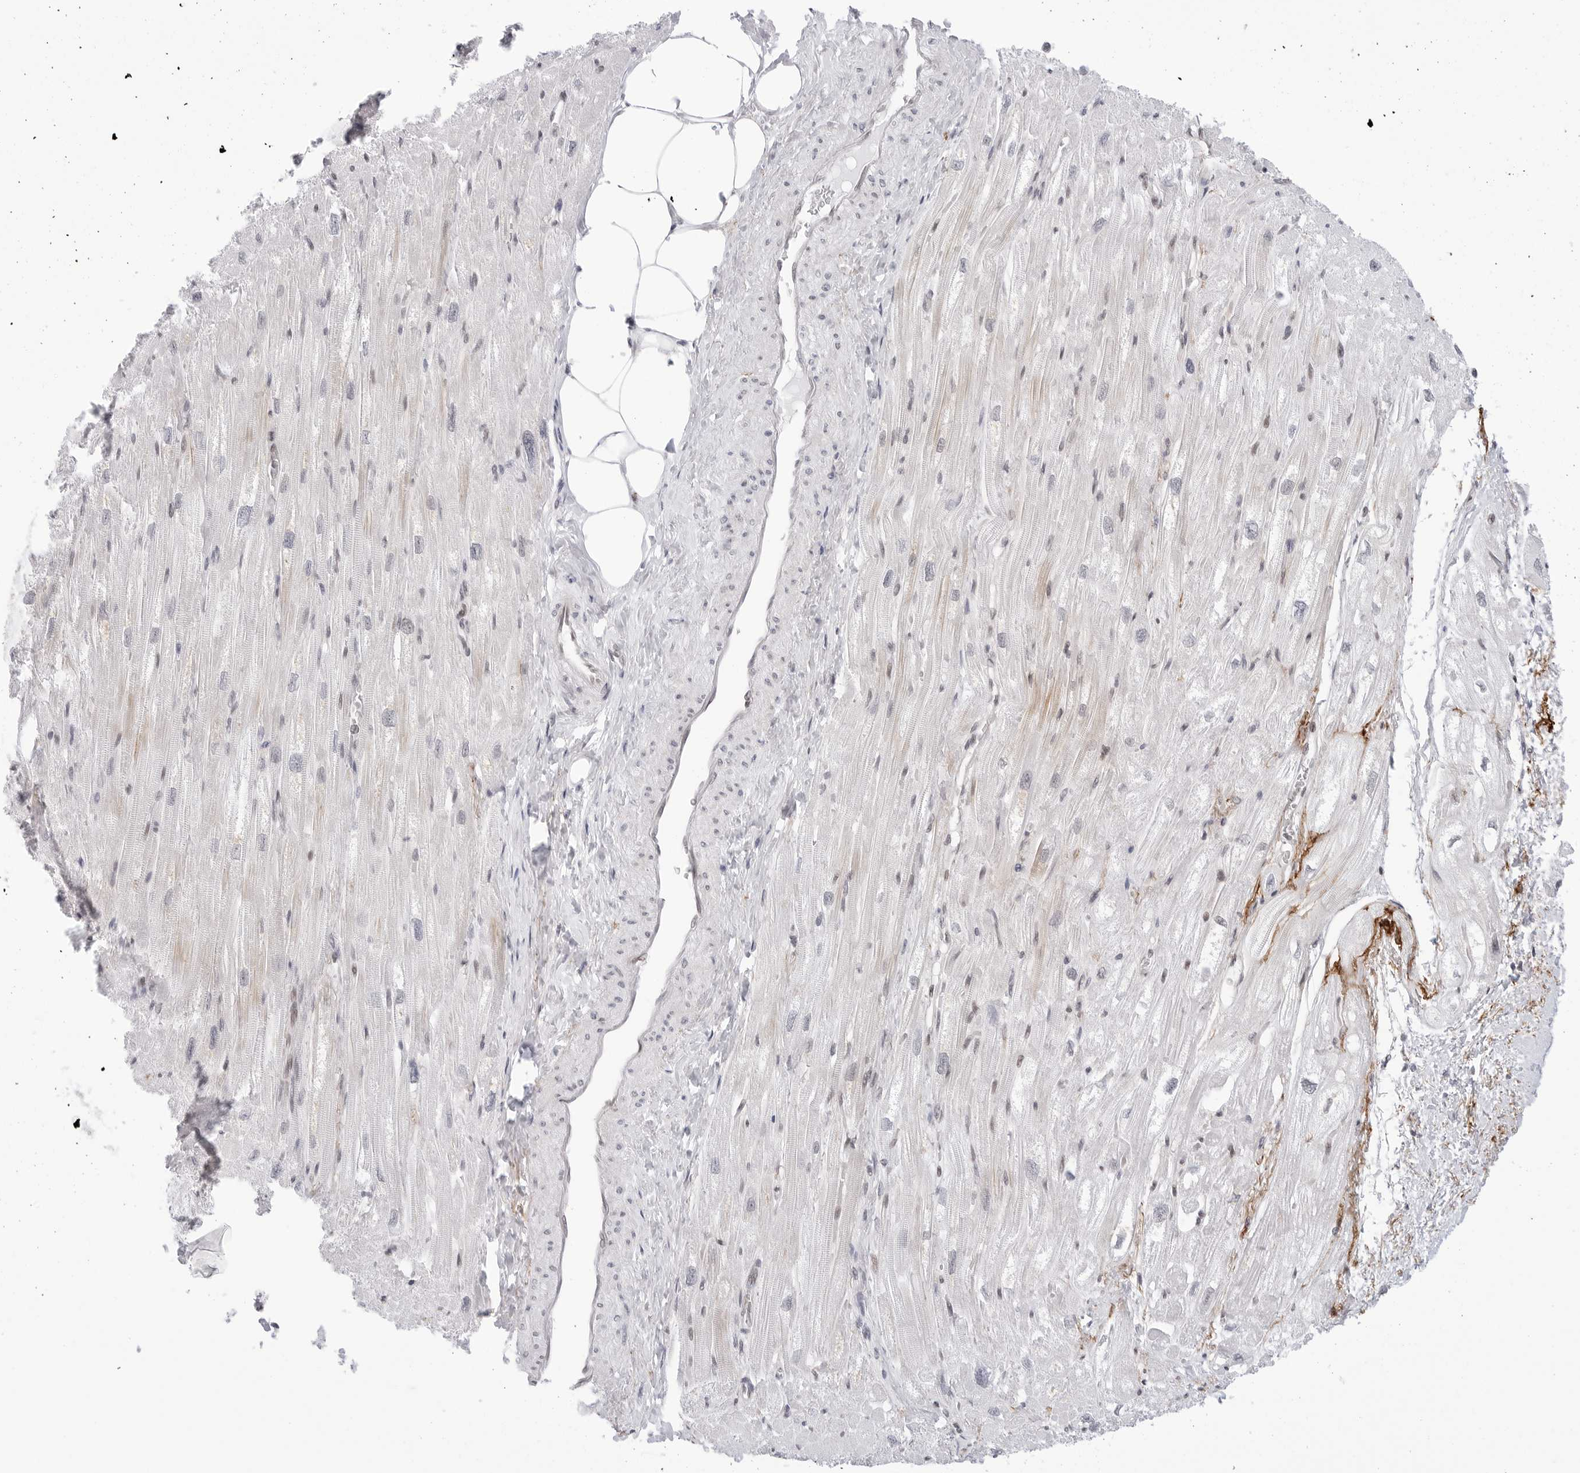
{"staining": {"intensity": "moderate", "quantity": "25%-75%", "location": "cytoplasmic/membranous"}, "tissue": "heart muscle", "cell_type": "Cardiomyocytes", "image_type": "normal", "snomed": [{"axis": "morphology", "description": "Normal tissue, NOS"}, {"axis": "topography", "description": "Heart"}], "caption": "A brown stain labels moderate cytoplasmic/membranous positivity of a protein in cardiomyocytes of normal heart muscle.", "gene": "C1orf162", "patient": {"sex": "male", "age": 50}}